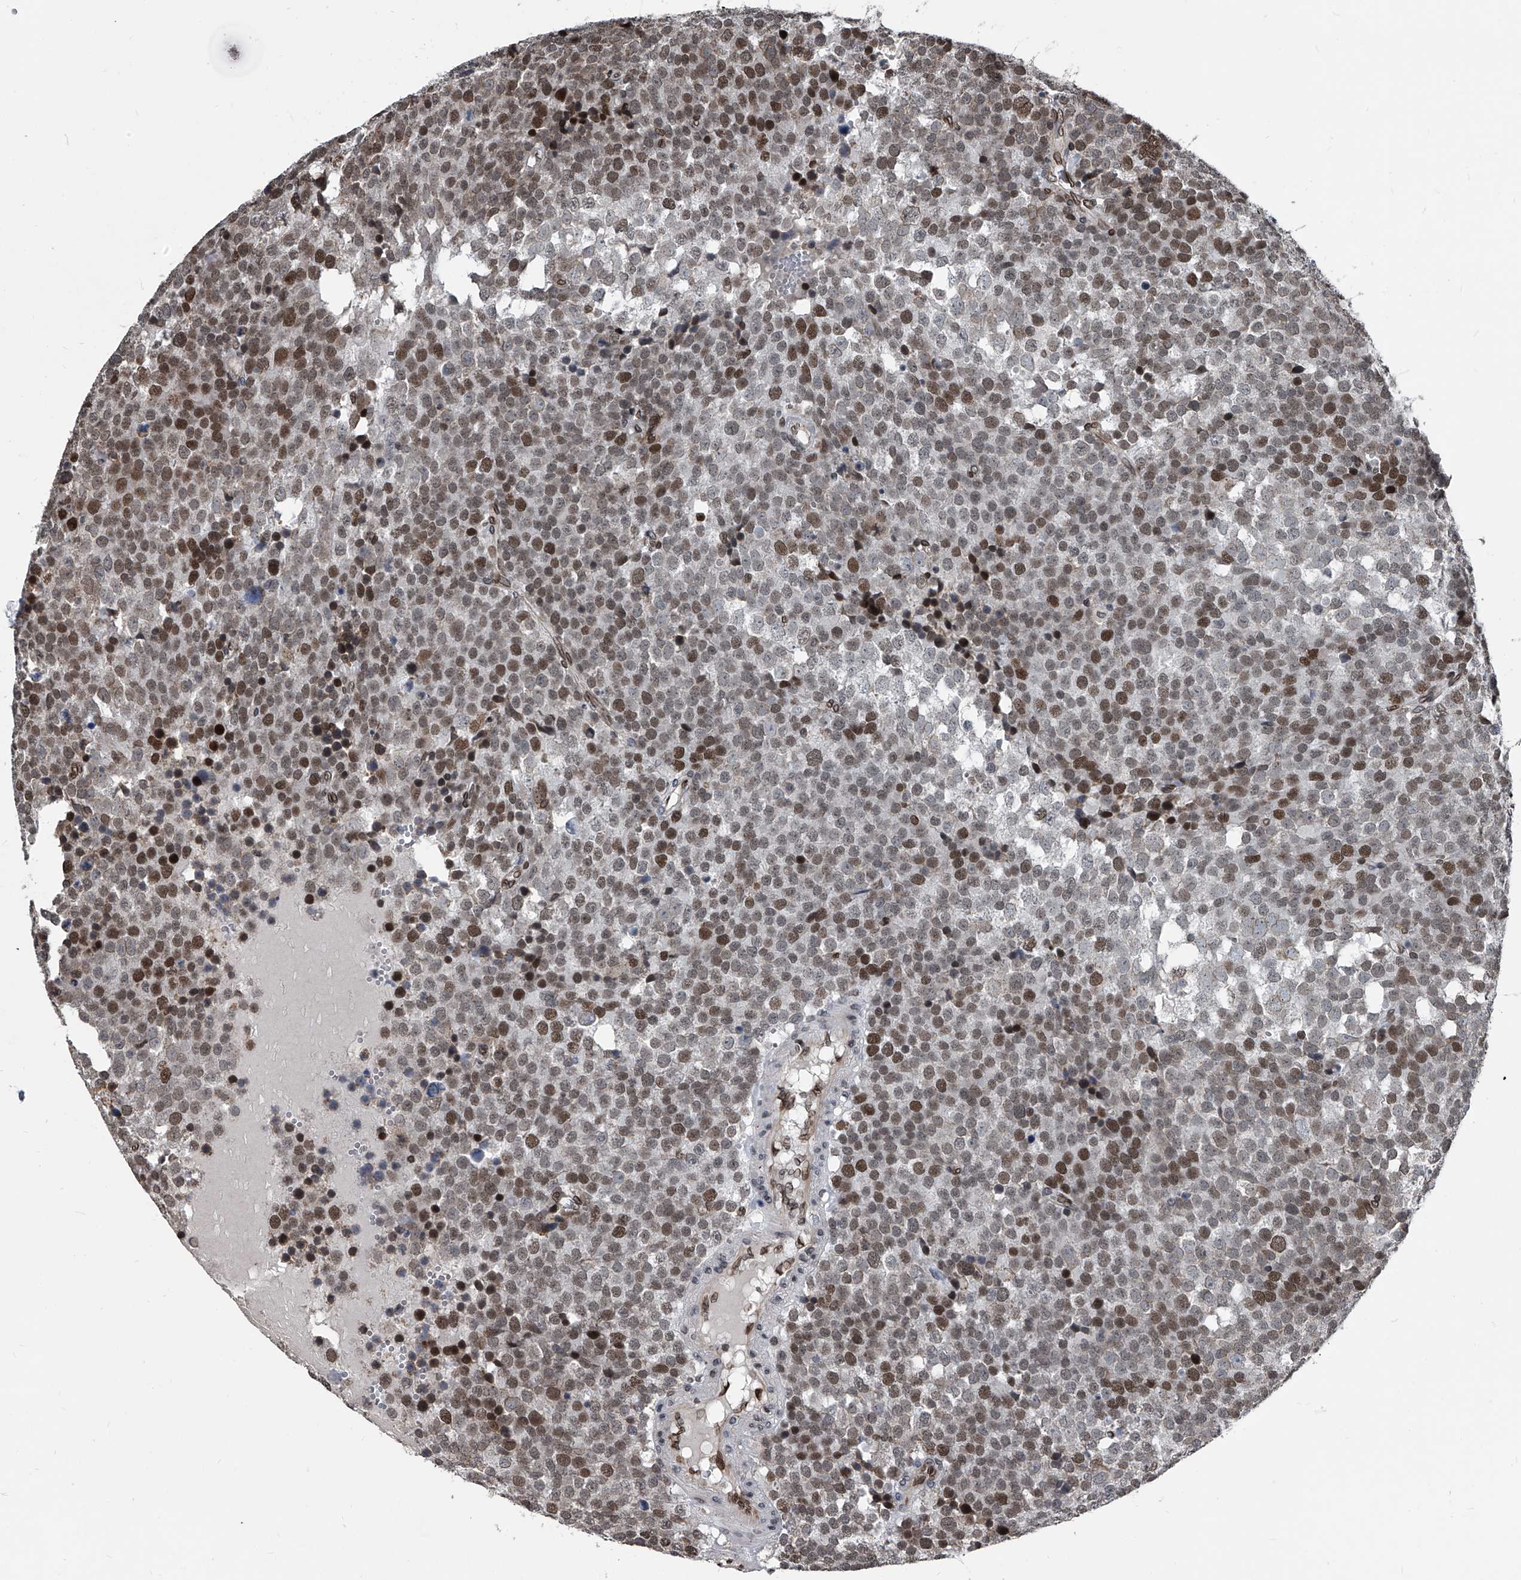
{"staining": {"intensity": "moderate", "quantity": "25%-75%", "location": "nuclear"}, "tissue": "testis cancer", "cell_type": "Tumor cells", "image_type": "cancer", "snomed": [{"axis": "morphology", "description": "Seminoma, NOS"}, {"axis": "topography", "description": "Testis"}], "caption": "IHC of human testis cancer (seminoma) demonstrates medium levels of moderate nuclear expression in approximately 25%-75% of tumor cells.", "gene": "PHF20", "patient": {"sex": "male", "age": 71}}